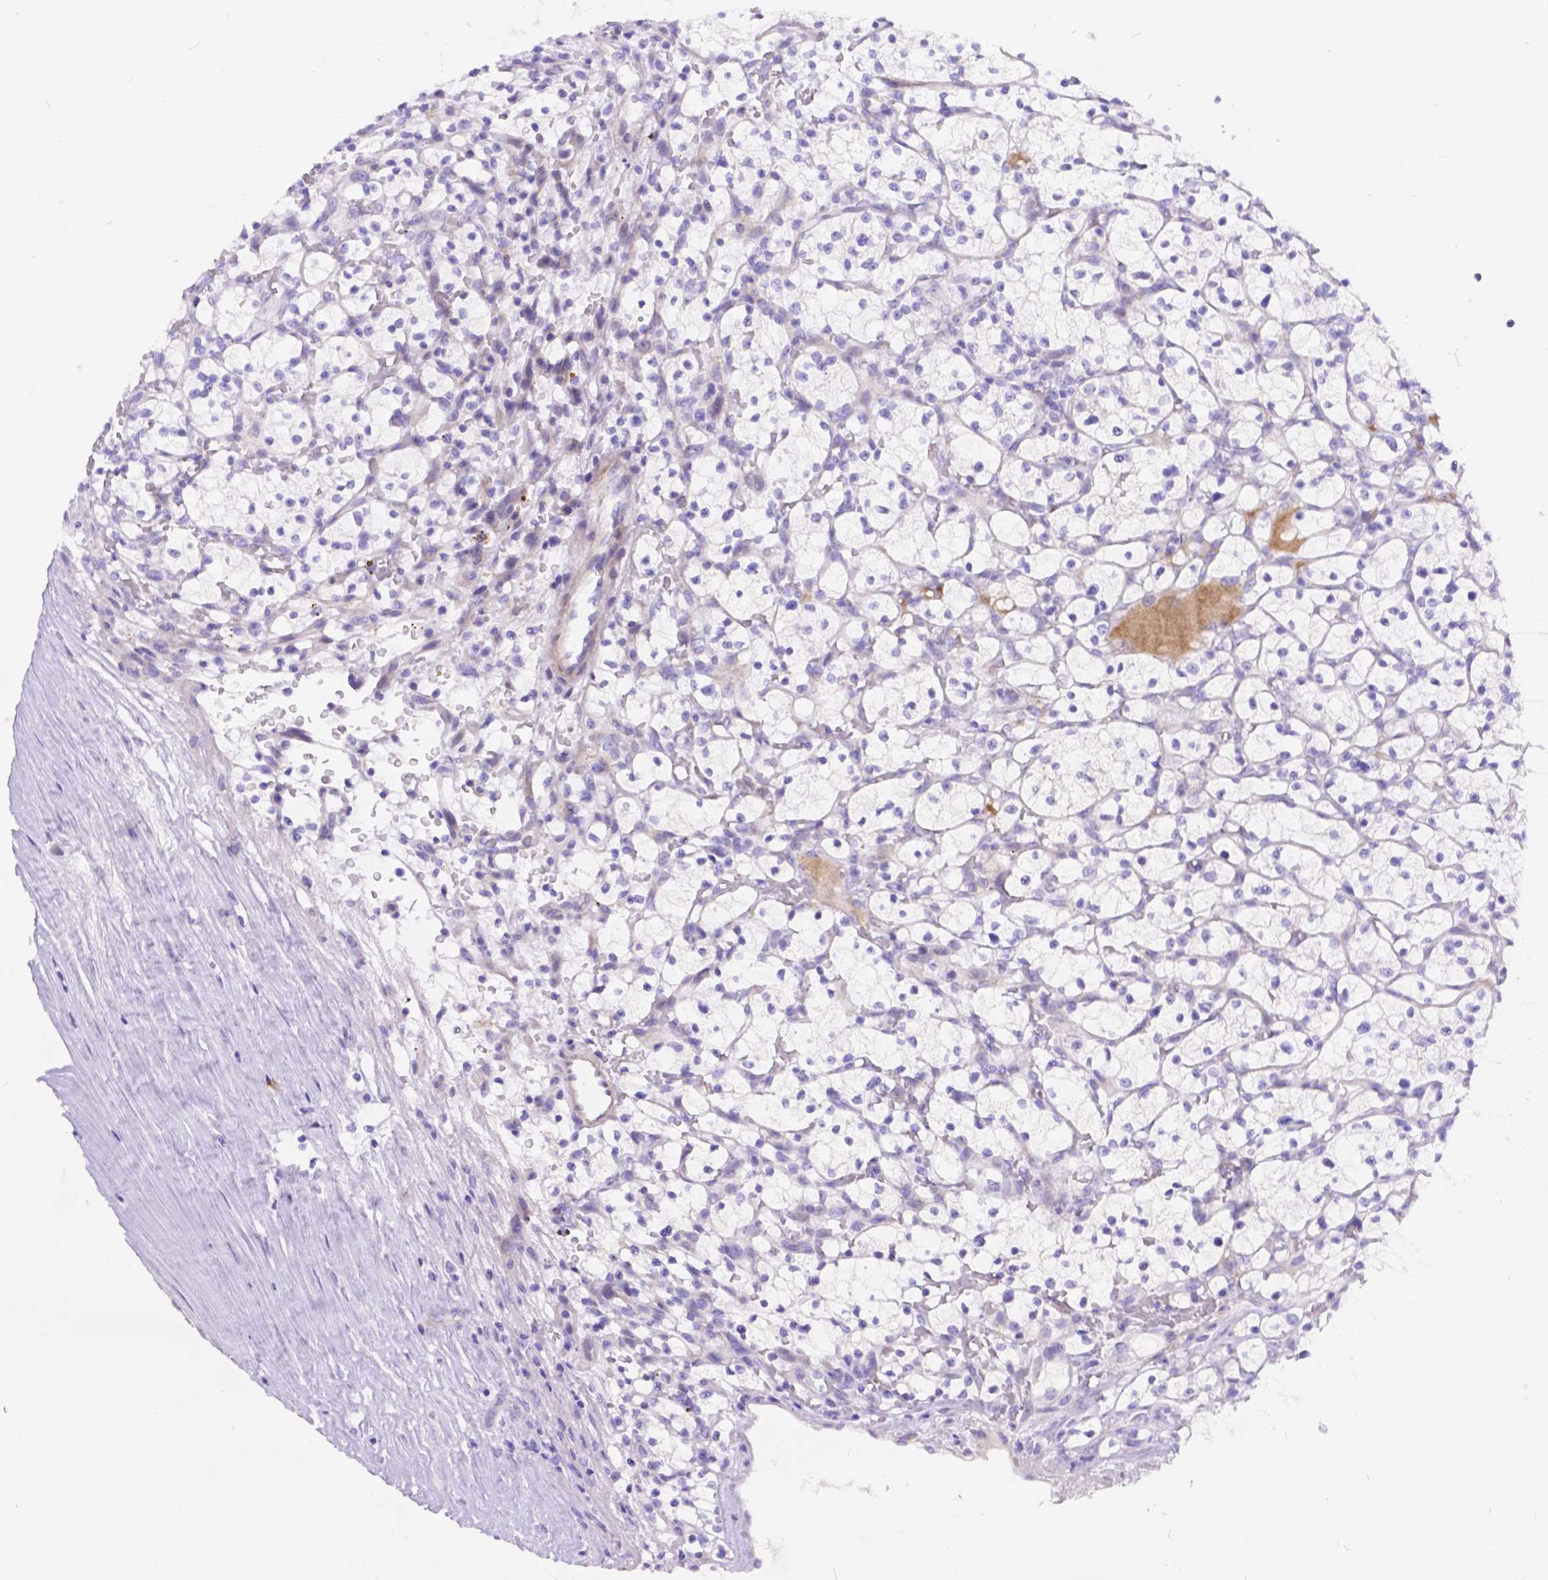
{"staining": {"intensity": "negative", "quantity": "none", "location": "none"}, "tissue": "renal cancer", "cell_type": "Tumor cells", "image_type": "cancer", "snomed": [{"axis": "morphology", "description": "Adenocarcinoma, NOS"}, {"axis": "topography", "description": "Kidney"}], "caption": "A photomicrograph of adenocarcinoma (renal) stained for a protein reveals no brown staining in tumor cells. (Immunohistochemistry, brightfield microscopy, high magnification).", "gene": "KLHL10", "patient": {"sex": "female", "age": 64}}